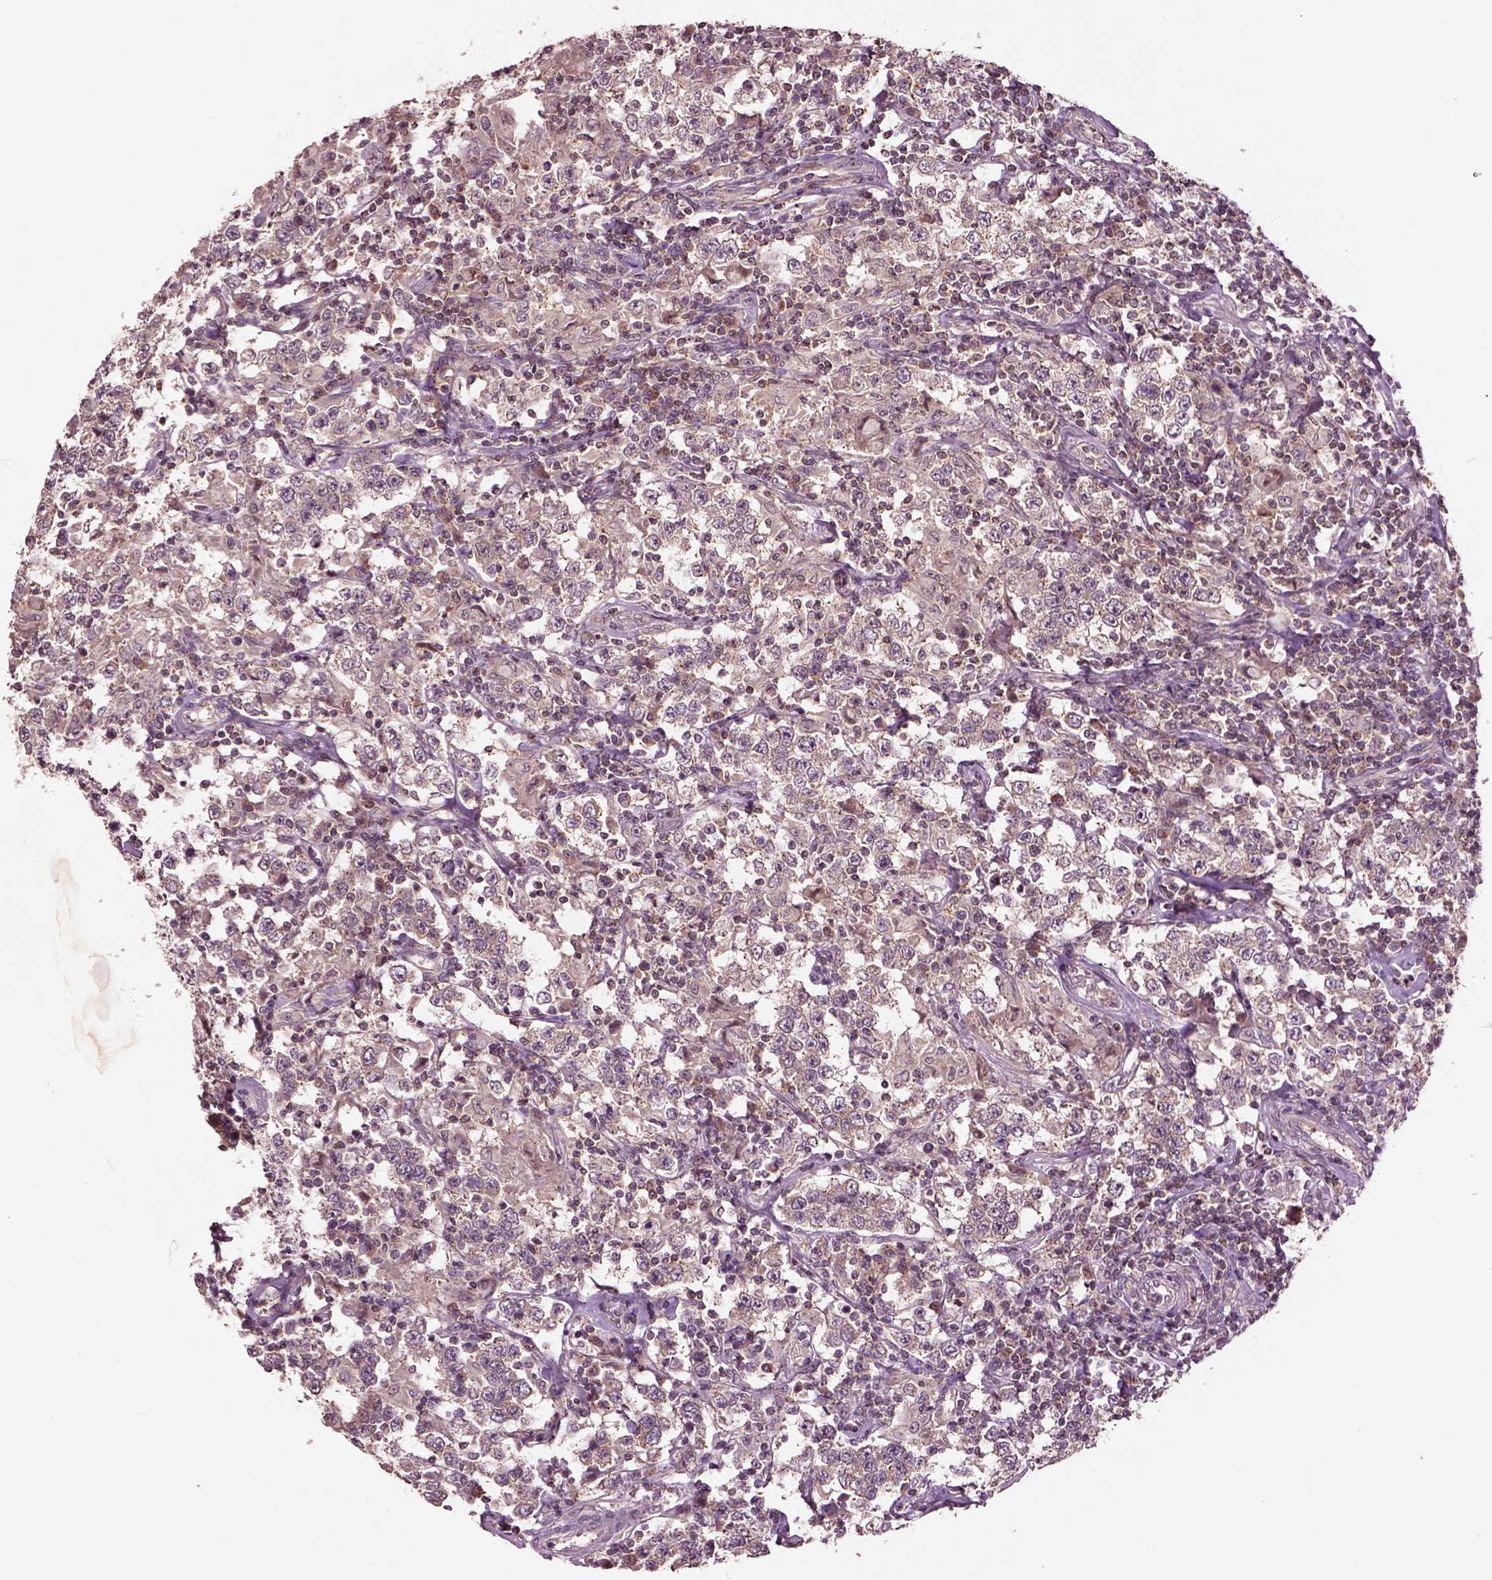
{"staining": {"intensity": "negative", "quantity": "none", "location": "none"}, "tissue": "testis cancer", "cell_type": "Tumor cells", "image_type": "cancer", "snomed": [{"axis": "morphology", "description": "Seminoma, NOS"}, {"axis": "morphology", "description": "Carcinoma, Embryonal, NOS"}, {"axis": "topography", "description": "Testis"}], "caption": "This is a micrograph of immunohistochemistry (IHC) staining of testis cancer (embryonal carcinoma), which shows no expression in tumor cells.", "gene": "MTHFS", "patient": {"sex": "male", "age": 41}}